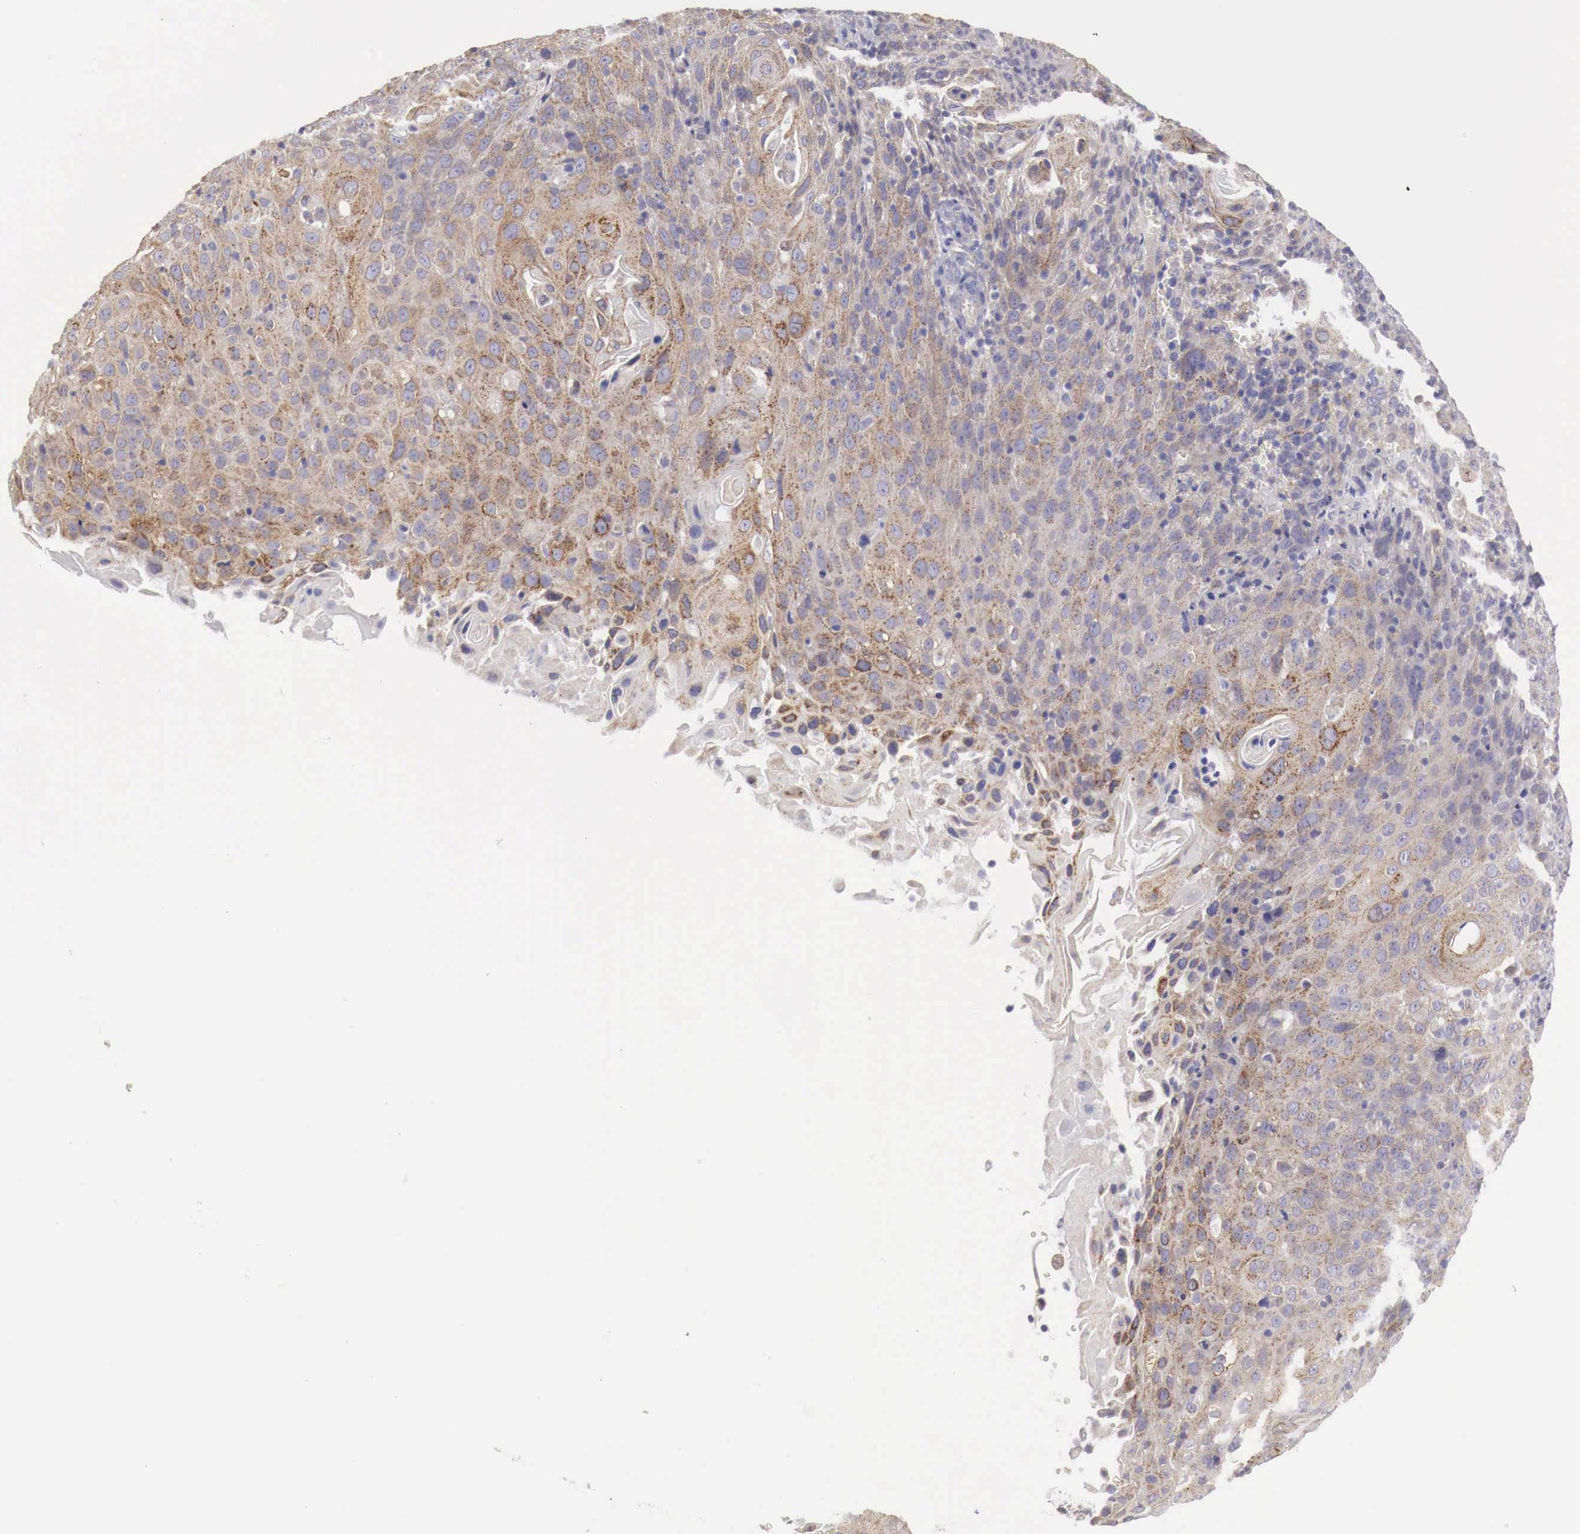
{"staining": {"intensity": "moderate", "quantity": "25%-75%", "location": "cytoplasmic/membranous"}, "tissue": "cervical cancer", "cell_type": "Tumor cells", "image_type": "cancer", "snomed": [{"axis": "morphology", "description": "Squamous cell carcinoma, NOS"}, {"axis": "topography", "description": "Cervix"}], "caption": "Protein analysis of cervical cancer (squamous cell carcinoma) tissue demonstrates moderate cytoplasmic/membranous staining in approximately 25%-75% of tumor cells. Using DAB (brown) and hematoxylin (blue) stains, captured at high magnification using brightfield microscopy.", "gene": "NSDHL", "patient": {"sex": "female", "age": 54}}